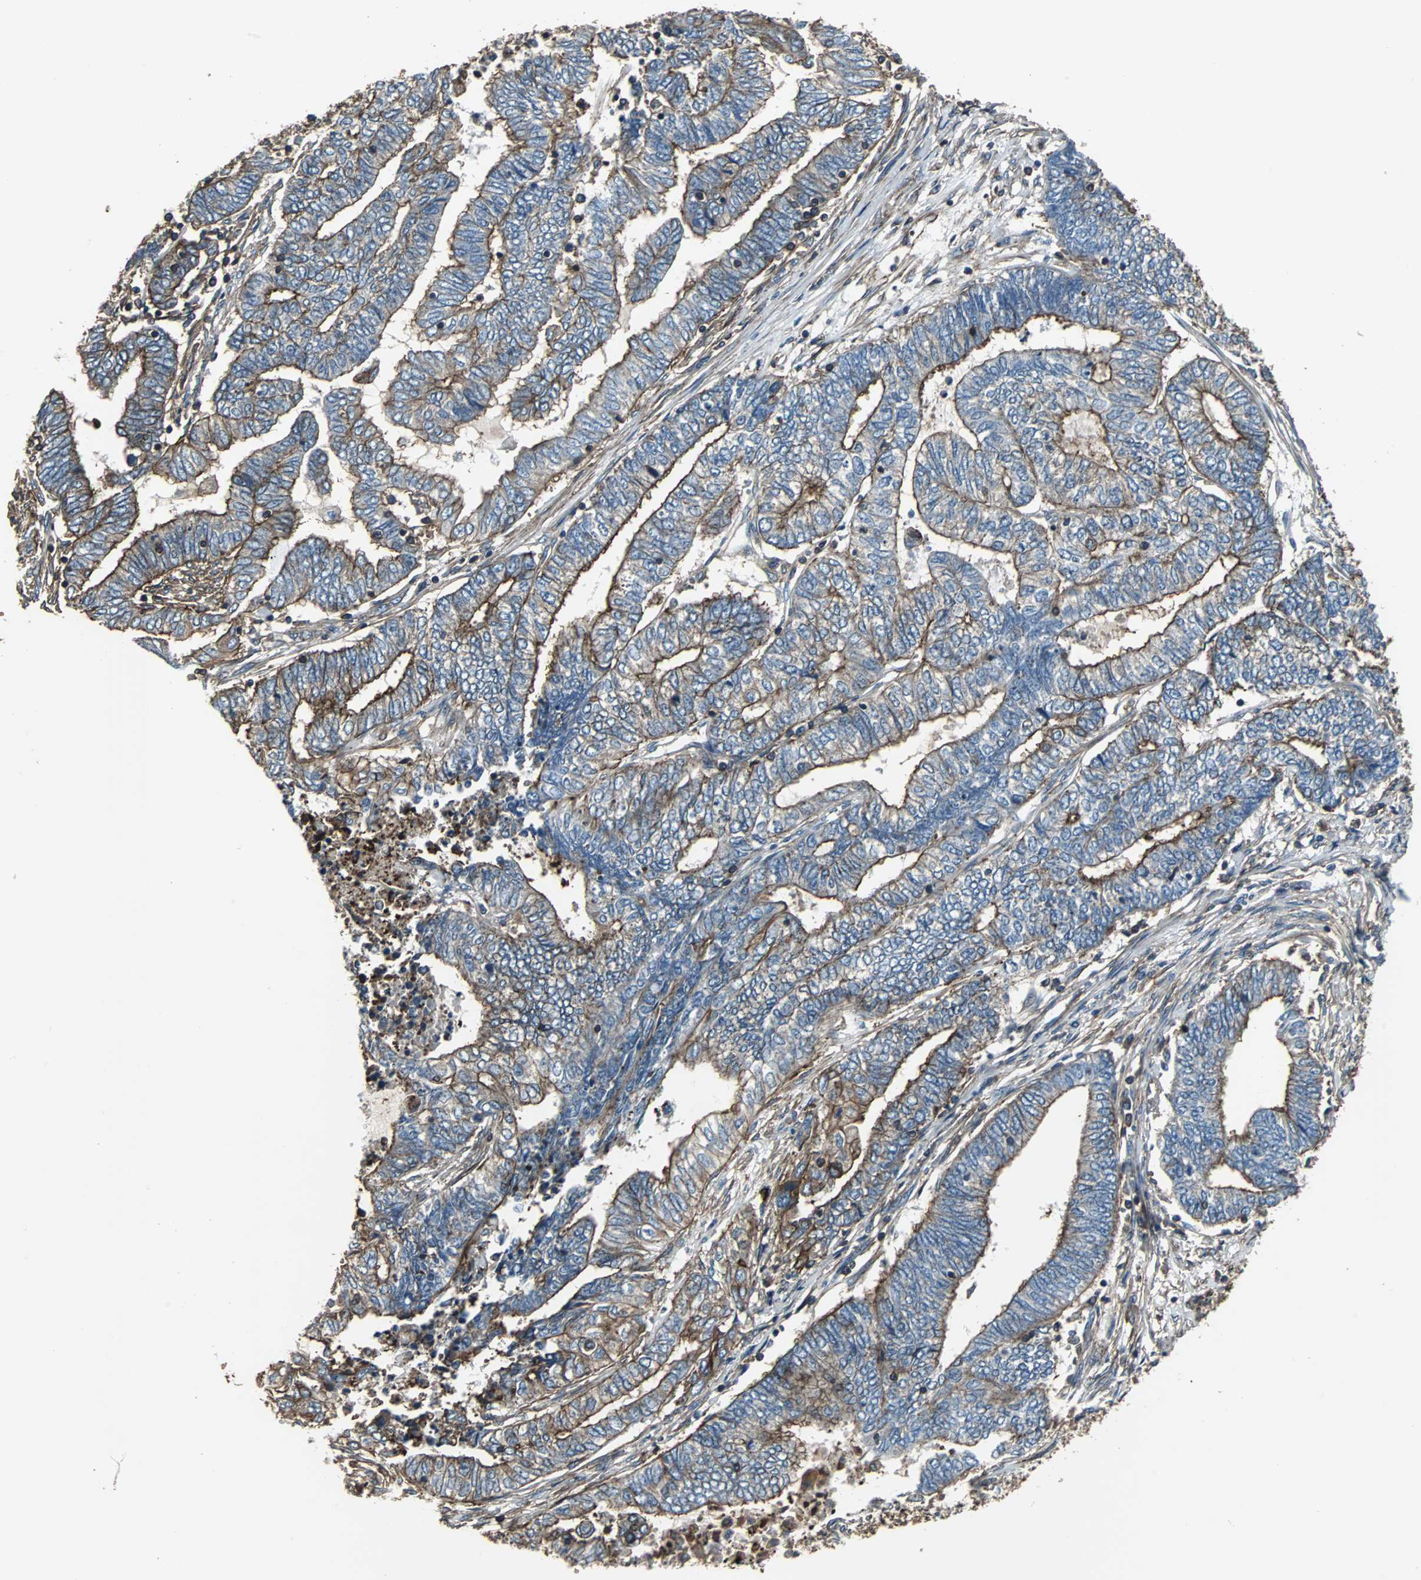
{"staining": {"intensity": "strong", "quantity": ">75%", "location": "cytoplasmic/membranous"}, "tissue": "endometrial cancer", "cell_type": "Tumor cells", "image_type": "cancer", "snomed": [{"axis": "morphology", "description": "Adenocarcinoma, NOS"}, {"axis": "topography", "description": "Uterus"}, {"axis": "topography", "description": "Endometrium"}], "caption": "Immunohistochemistry histopathology image of endometrial cancer (adenocarcinoma) stained for a protein (brown), which demonstrates high levels of strong cytoplasmic/membranous staining in approximately >75% of tumor cells.", "gene": "ACTN1", "patient": {"sex": "female", "age": 70}}